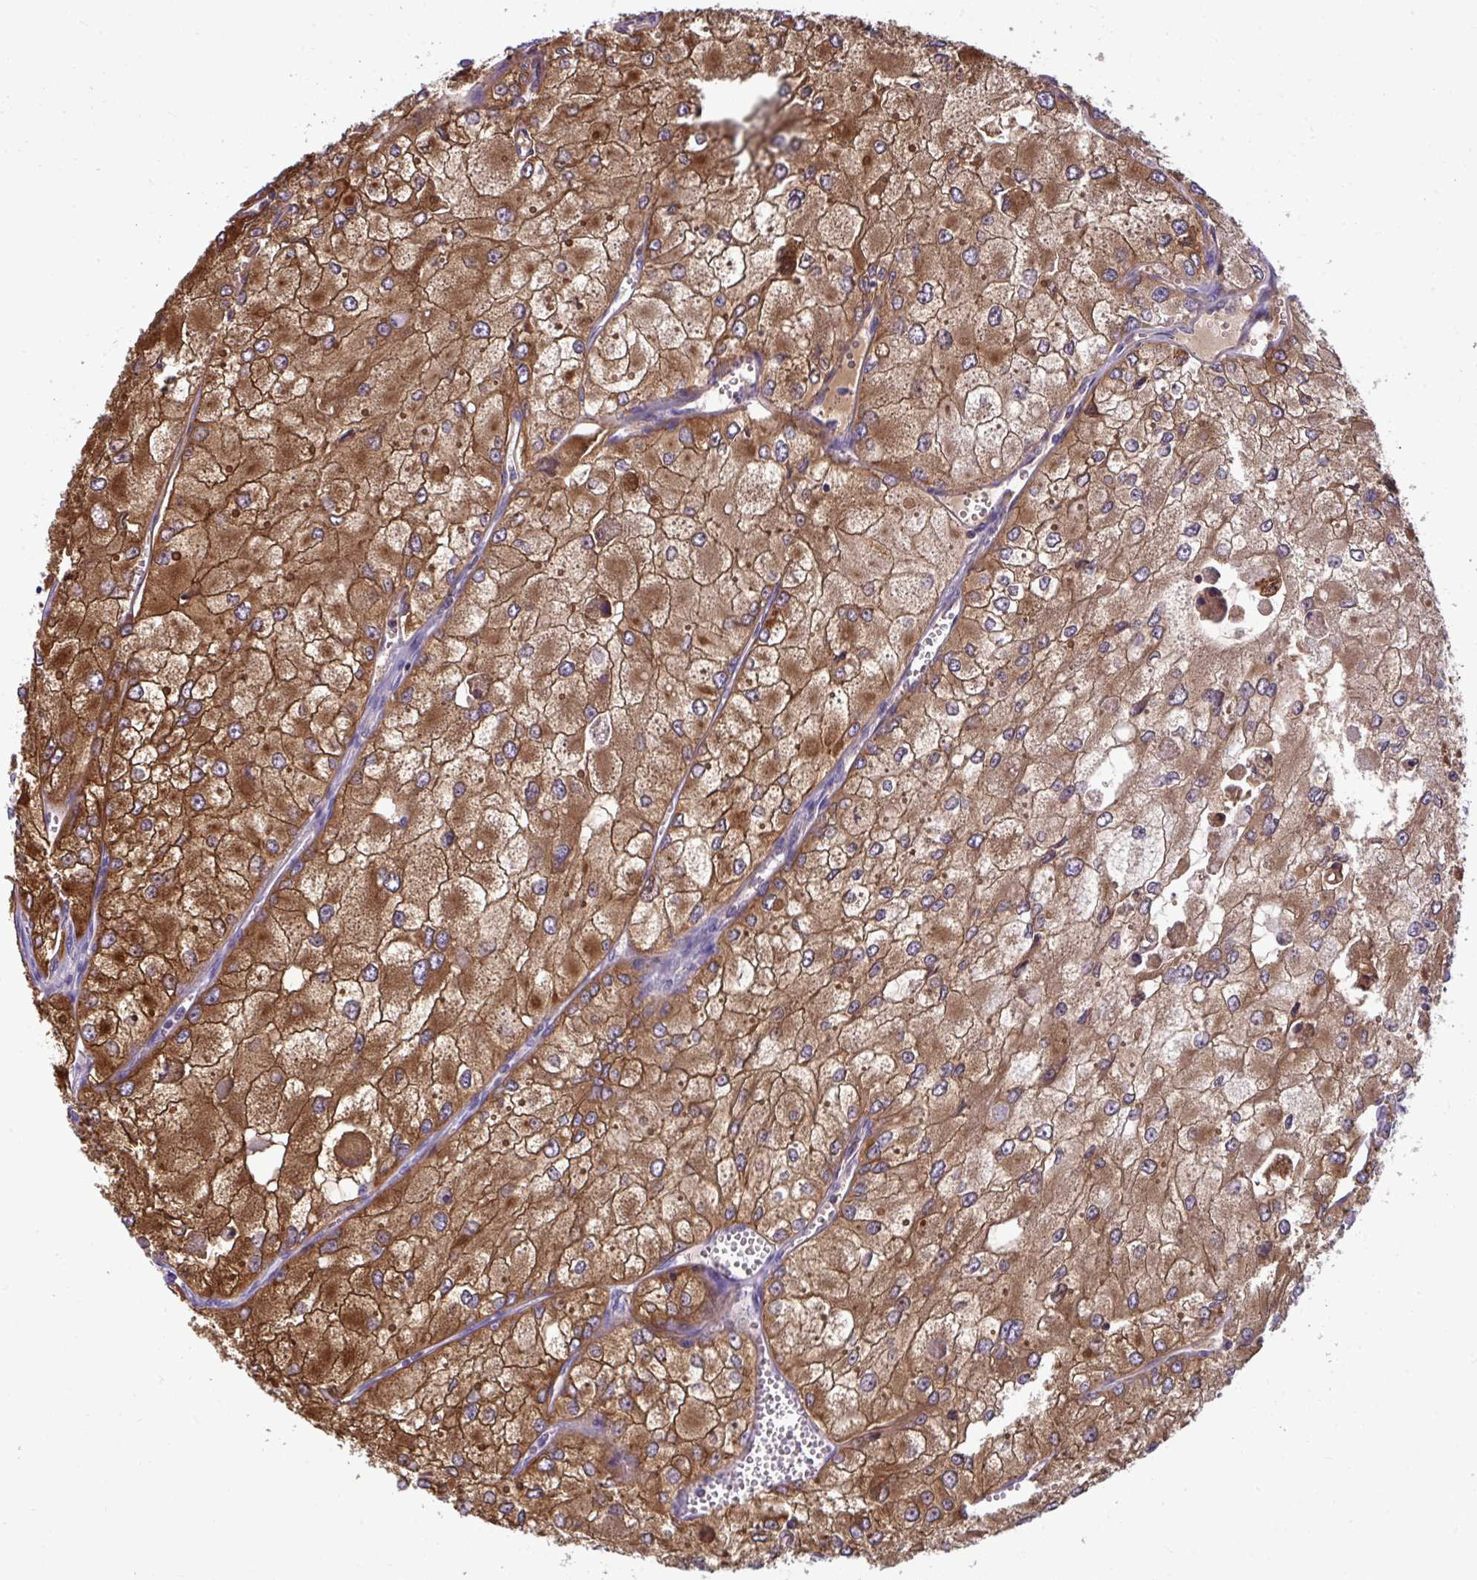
{"staining": {"intensity": "moderate", "quantity": ">75%", "location": "cytoplasmic/membranous"}, "tissue": "renal cancer", "cell_type": "Tumor cells", "image_type": "cancer", "snomed": [{"axis": "morphology", "description": "Adenocarcinoma, NOS"}, {"axis": "topography", "description": "Kidney"}], "caption": "Immunohistochemical staining of renal cancer (adenocarcinoma) shows medium levels of moderate cytoplasmic/membranous protein staining in approximately >75% of tumor cells.", "gene": "SLC30A6", "patient": {"sex": "female", "age": 70}}